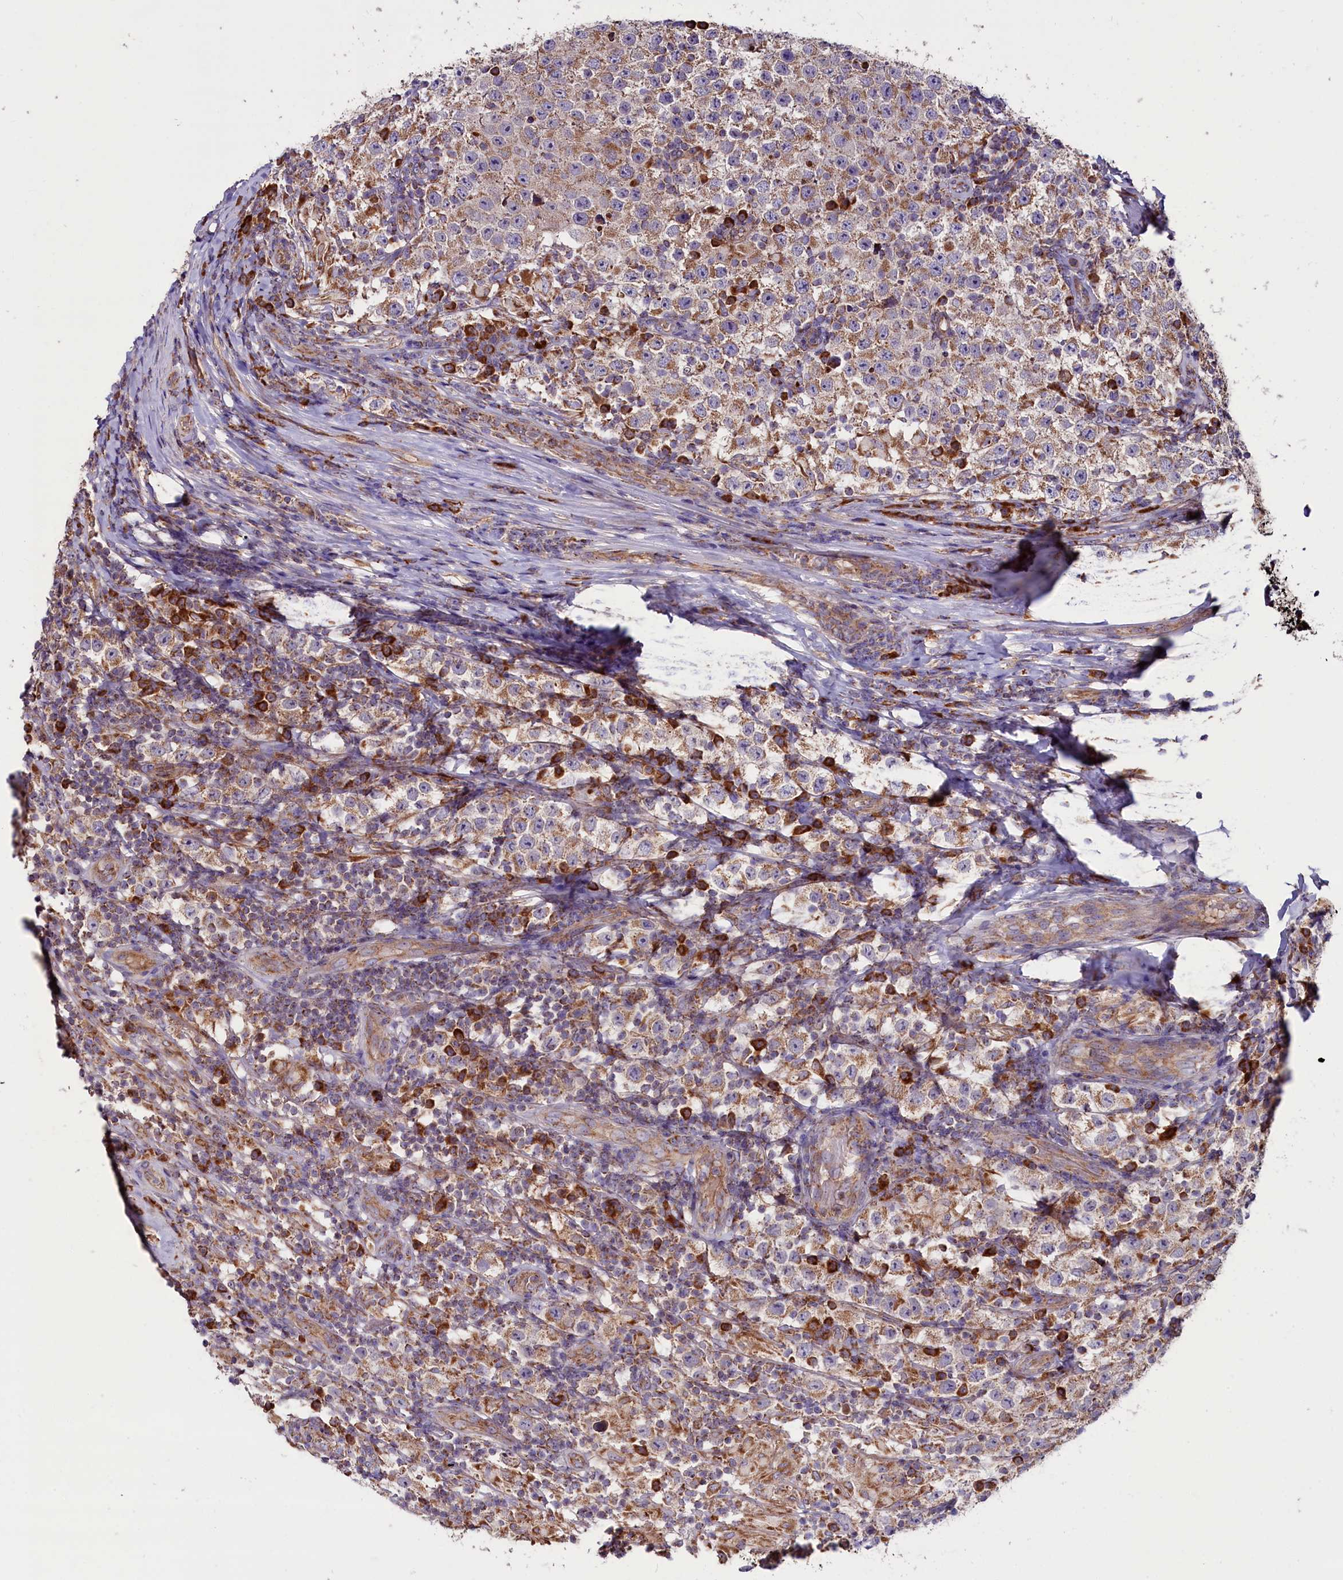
{"staining": {"intensity": "moderate", "quantity": ">75%", "location": "cytoplasmic/membranous"}, "tissue": "testis cancer", "cell_type": "Tumor cells", "image_type": "cancer", "snomed": [{"axis": "morphology", "description": "Normal tissue, NOS"}, {"axis": "morphology", "description": "Urothelial carcinoma, High grade"}, {"axis": "morphology", "description": "Seminoma, NOS"}, {"axis": "morphology", "description": "Carcinoma, Embryonal, NOS"}, {"axis": "topography", "description": "Urinary bladder"}, {"axis": "topography", "description": "Testis"}], "caption": "Immunohistochemistry photomicrograph of testis cancer stained for a protein (brown), which displays medium levels of moderate cytoplasmic/membranous expression in about >75% of tumor cells.", "gene": "ZSWIM1", "patient": {"sex": "male", "age": 41}}